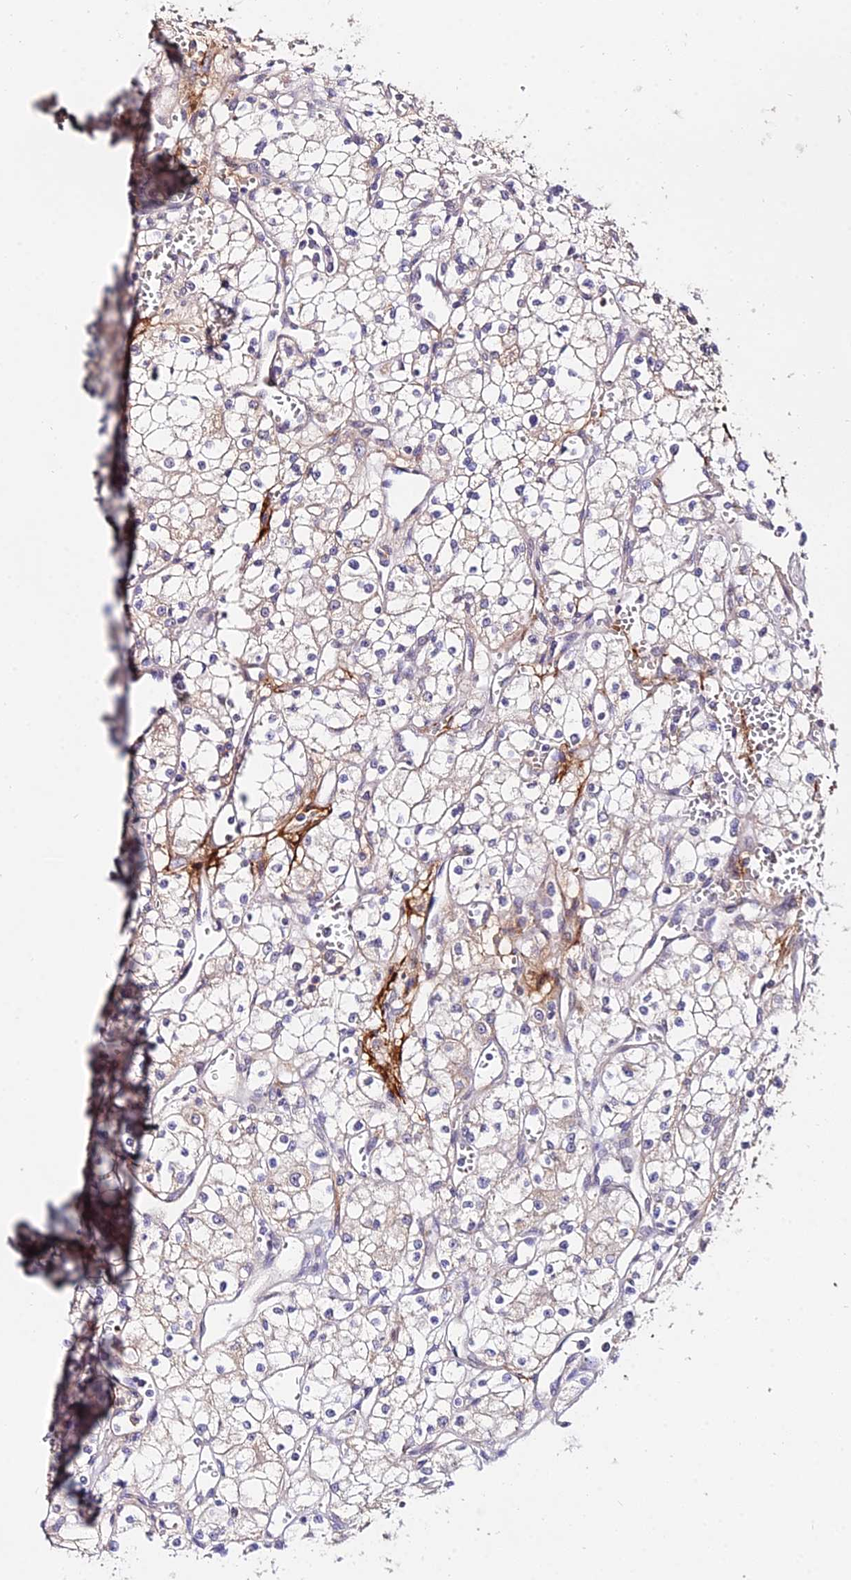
{"staining": {"intensity": "weak", "quantity": "<25%", "location": "cytoplasmic/membranous"}, "tissue": "renal cancer", "cell_type": "Tumor cells", "image_type": "cancer", "snomed": [{"axis": "morphology", "description": "Adenocarcinoma, NOS"}, {"axis": "topography", "description": "Kidney"}], "caption": "Renal cancer was stained to show a protein in brown. There is no significant positivity in tumor cells.", "gene": "WDR5B", "patient": {"sex": "male", "age": 59}}